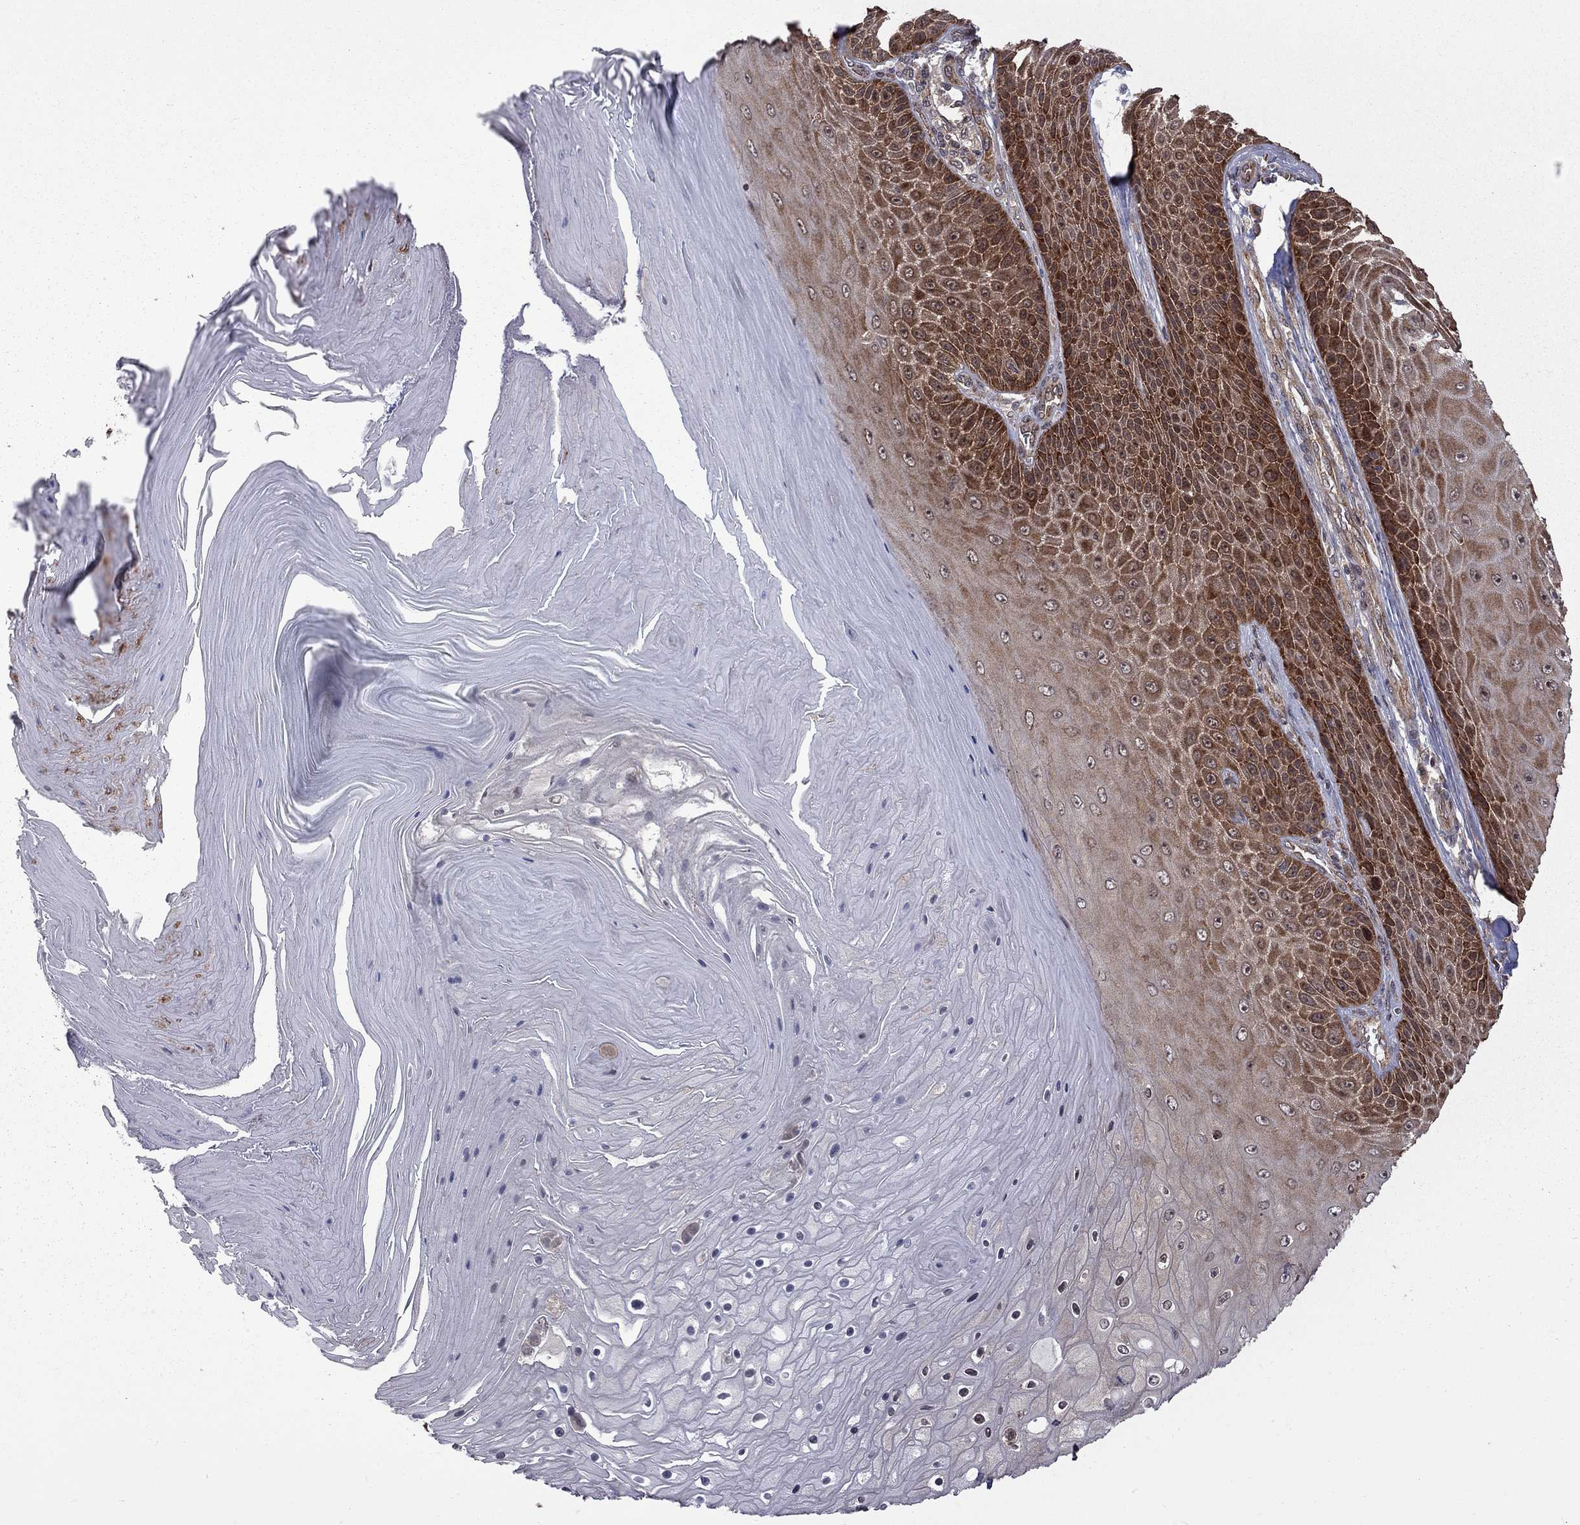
{"staining": {"intensity": "strong", "quantity": "25%-75%", "location": "cytoplasmic/membranous"}, "tissue": "skin cancer", "cell_type": "Tumor cells", "image_type": "cancer", "snomed": [{"axis": "morphology", "description": "Squamous cell carcinoma, NOS"}, {"axis": "topography", "description": "Skin"}], "caption": "High-magnification brightfield microscopy of skin cancer (squamous cell carcinoma) stained with DAB (brown) and counterstained with hematoxylin (blue). tumor cells exhibit strong cytoplasmic/membranous staining is present in about25%-75% of cells.", "gene": "NAA50", "patient": {"sex": "male", "age": 62}}